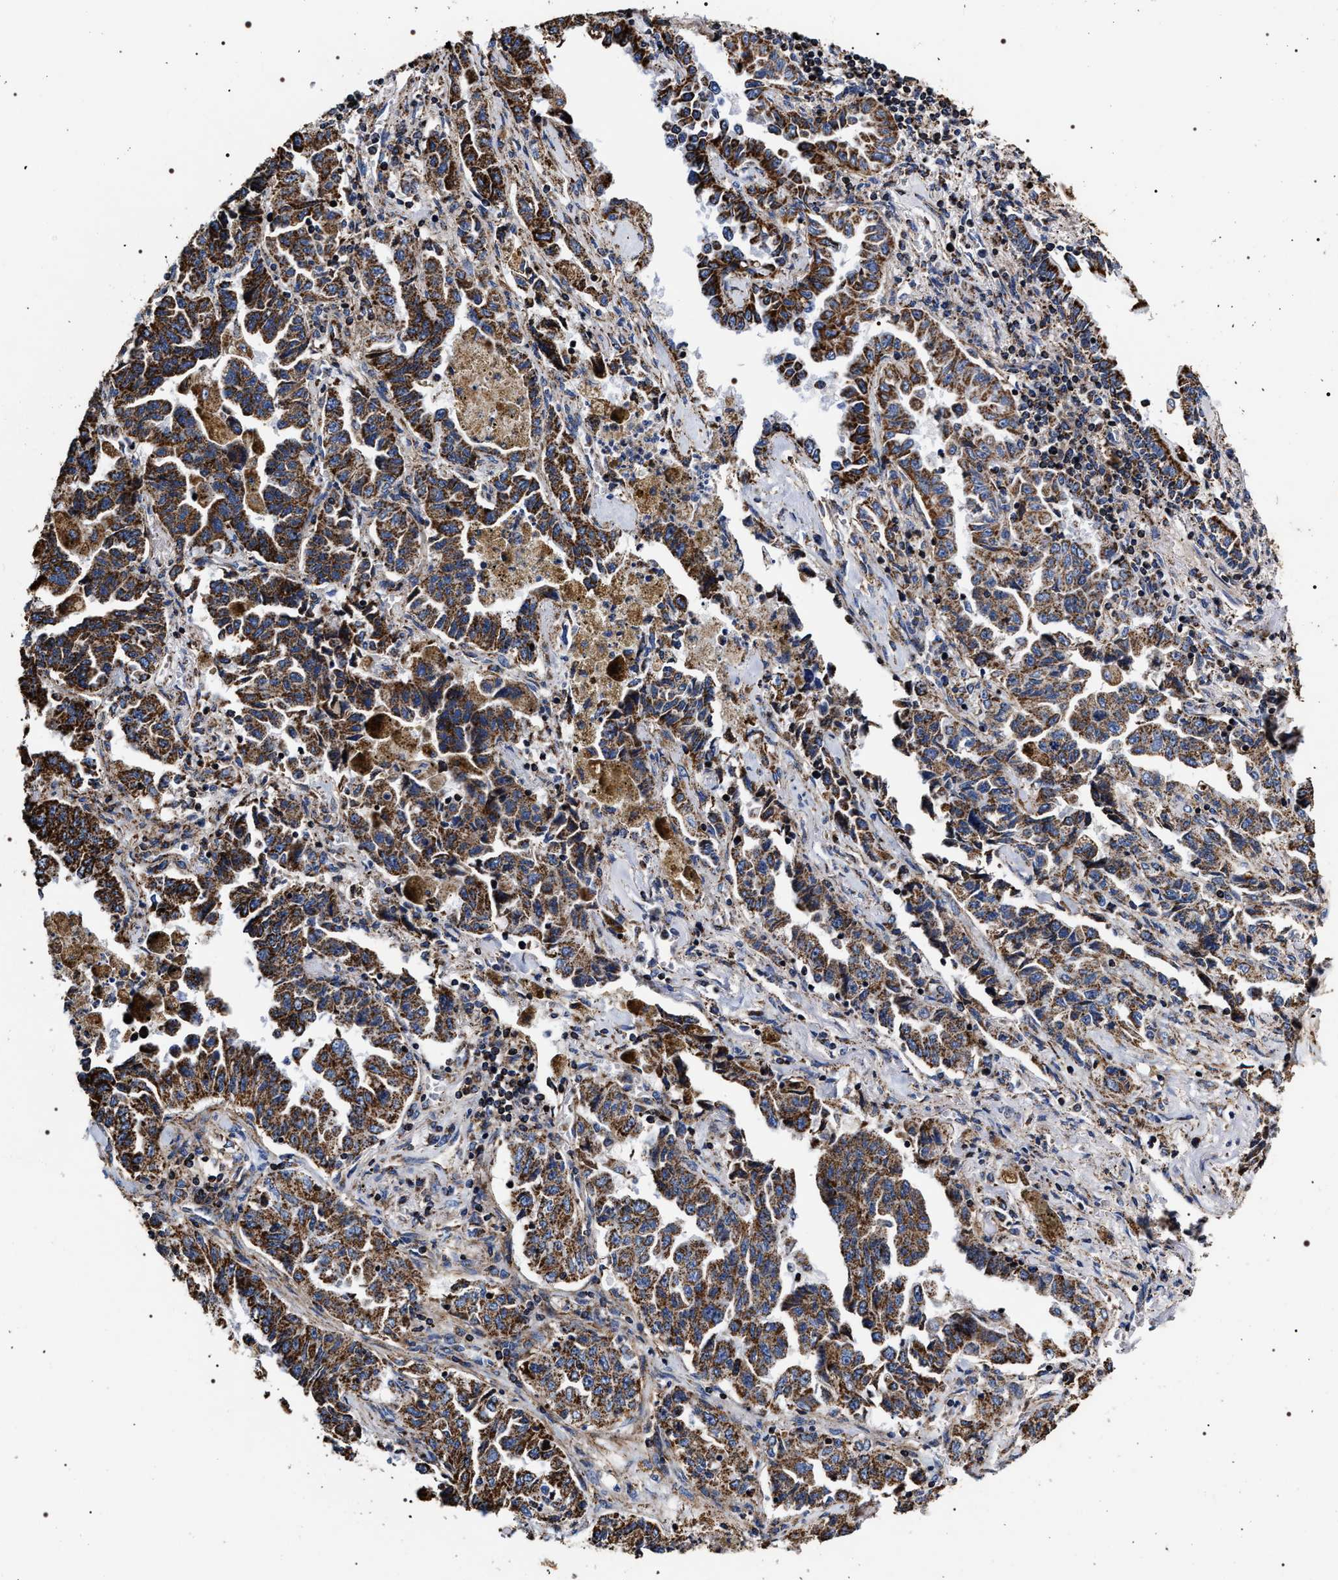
{"staining": {"intensity": "strong", "quantity": ">75%", "location": "cytoplasmic/membranous"}, "tissue": "lung cancer", "cell_type": "Tumor cells", "image_type": "cancer", "snomed": [{"axis": "morphology", "description": "Adenocarcinoma, NOS"}, {"axis": "topography", "description": "Lung"}], "caption": "Adenocarcinoma (lung) tissue displays strong cytoplasmic/membranous staining in about >75% of tumor cells", "gene": "COG5", "patient": {"sex": "female", "age": 51}}